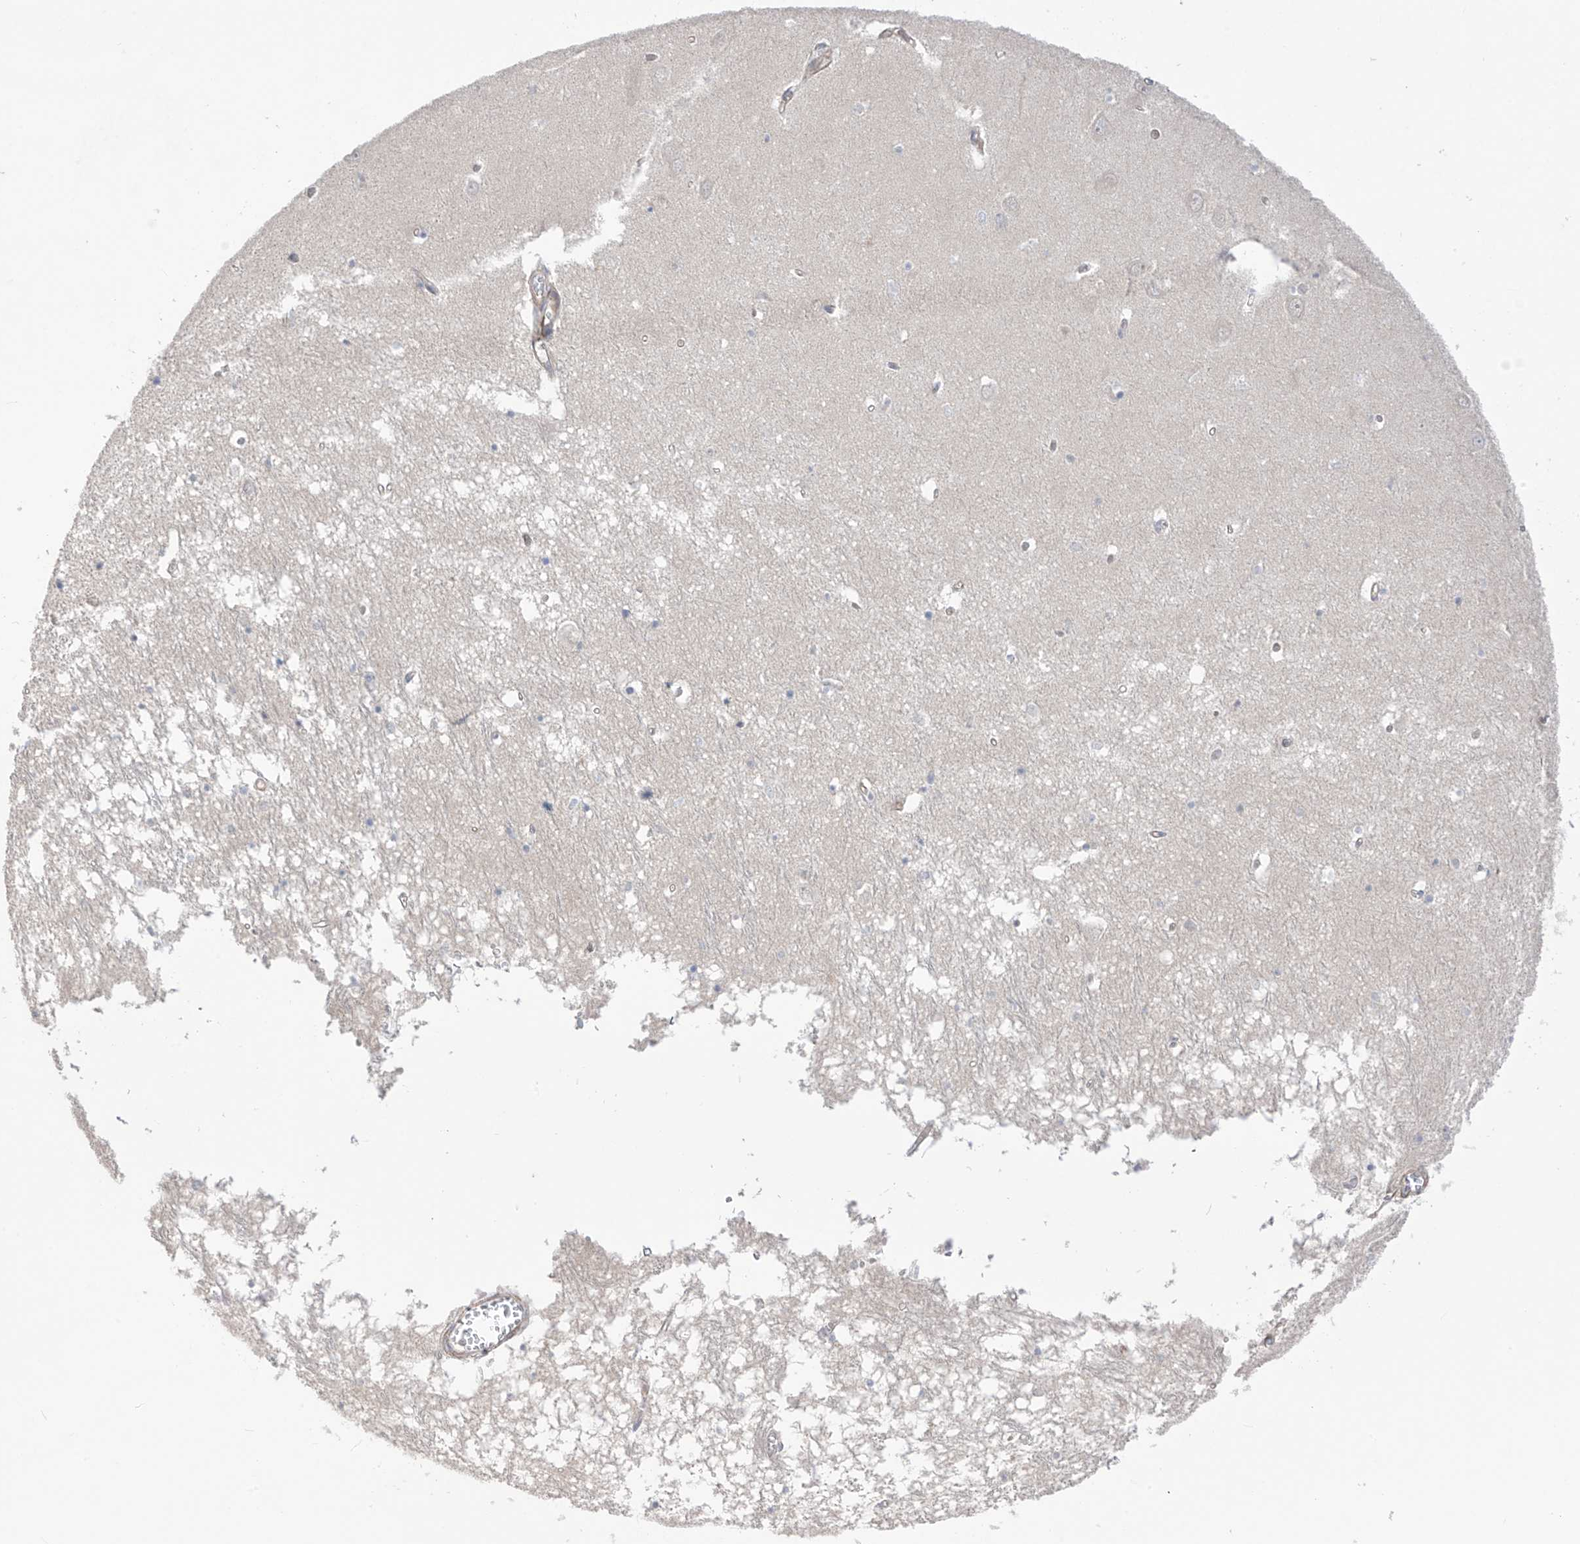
{"staining": {"intensity": "negative", "quantity": "none", "location": "none"}, "tissue": "hippocampus", "cell_type": "Glial cells", "image_type": "normal", "snomed": [{"axis": "morphology", "description": "Normal tissue, NOS"}, {"axis": "topography", "description": "Hippocampus"}], "caption": "The photomicrograph exhibits no staining of glial cells in unremarkable hippocampus.", "gene": "TRMU", "patient": {"sex": "male", "age": 70}}